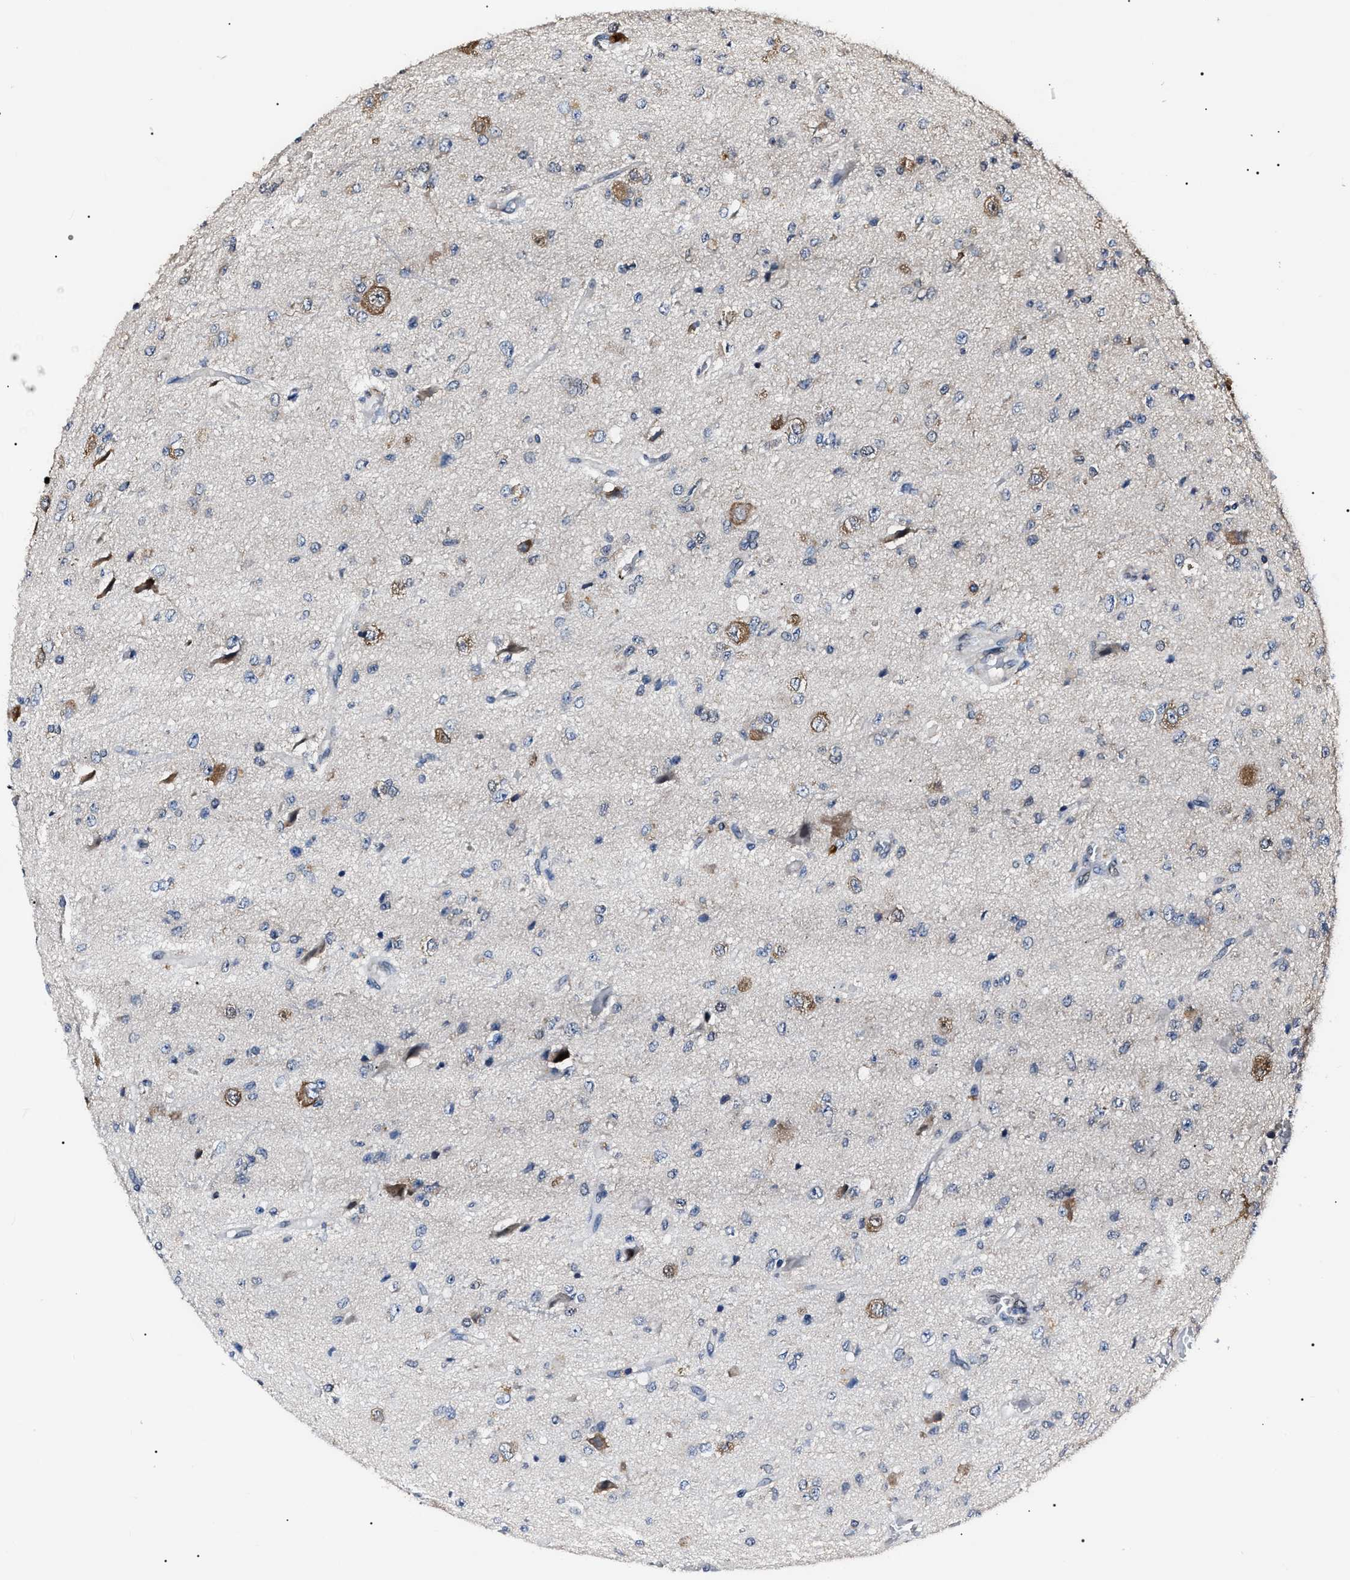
{"staining": {"intensity": "weak", "quantity": "<25%", "location": "cytoplasmic/membranous"}, "tissue": "glioma", "cell_type": "Tumor cells", "image_type": "cancer", "snomed": [{"axis": "morphology", "description": "Glioma, malignant, High grade"}, {"axis": "topography", "description": "pancreas cauda"}], "caption": "Immunohistochemistry (IHC) photomicrograph of high-grade glioma (malignant) stained for a protein (brown), which exhibits no staining in tumor cells.", "gene": "CCT8", "patient": {"sex": "male", "age": 60}}